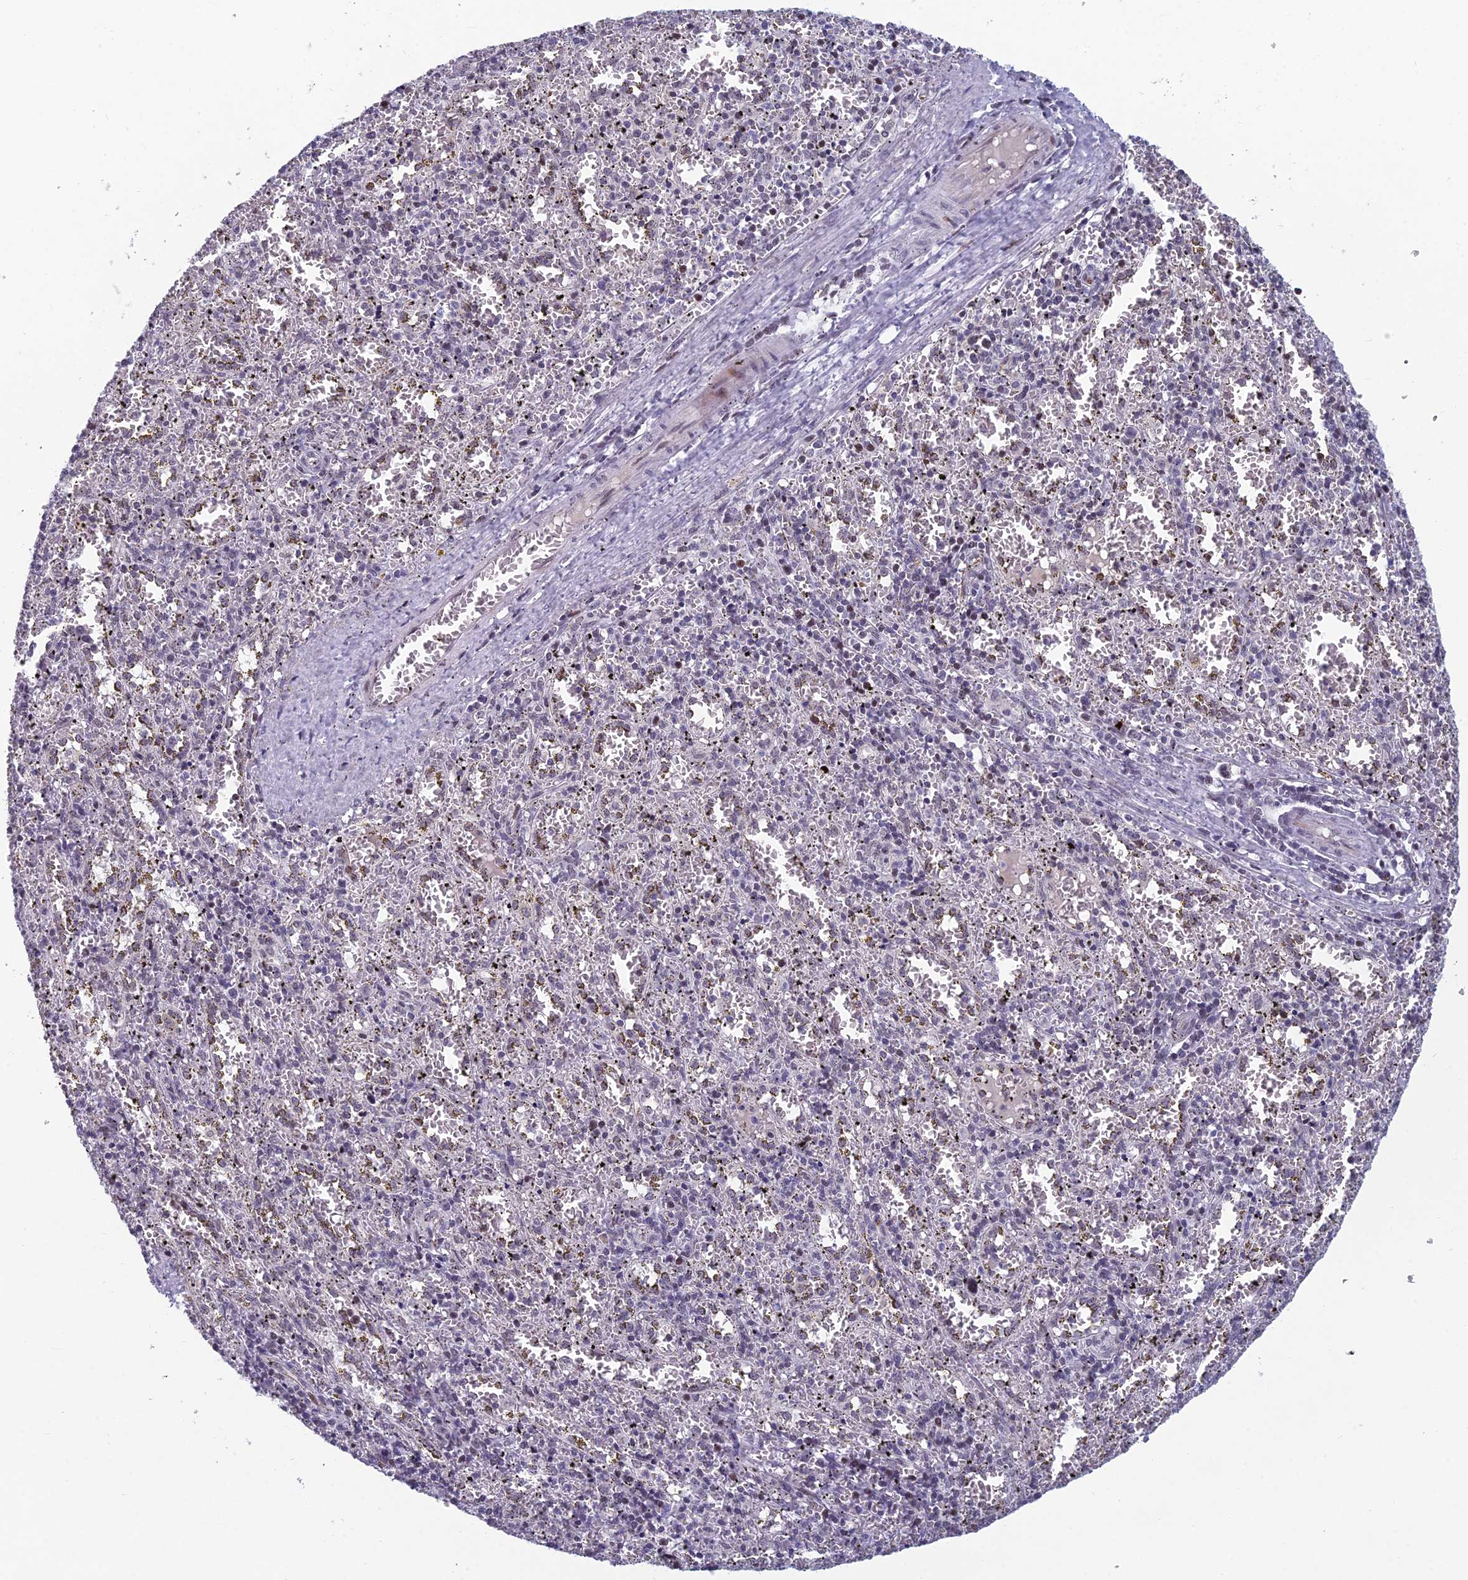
{"staining": {"intensity": "negative", "quantity": "none", "location": "none"}, "tissue": "spleen", "cell_type": "Cells in red pulp", "image_type": "normal", "snomed": [{"axis": "morphology", "description": "Normal tissue, NOS"}, {"axis": "topography", "description": "Spleen"}], "caption": "The image demonstrates no staining of cells in red pulp in normal spleen. (DAB (3,3'-diaminobenzidine) immunohistochemistry visualized using brightfield microscopy, high magnification).", "gene": "RGS17", "patient": {"sex": "male", "age": 11}}